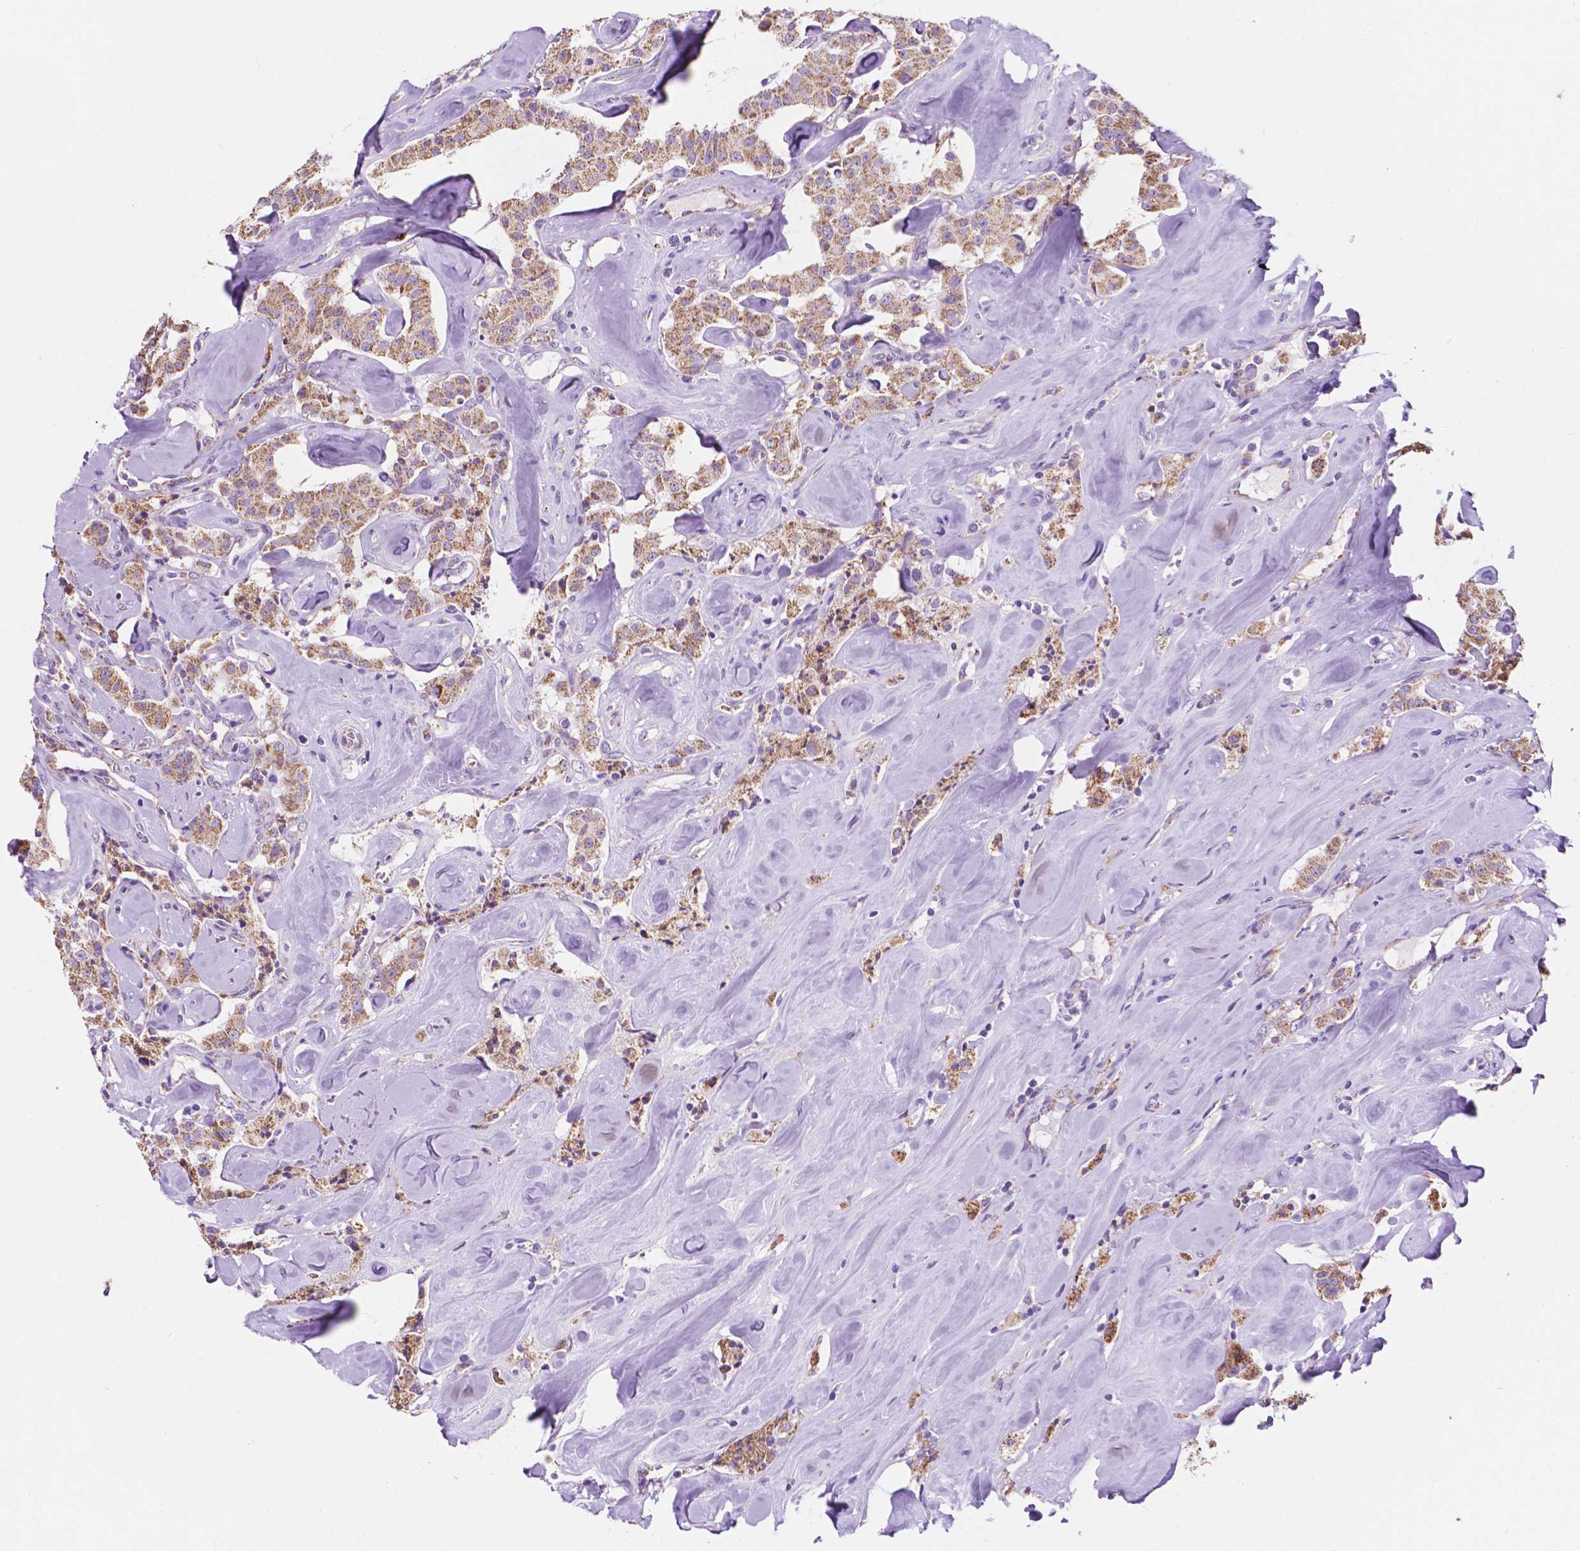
{"staining": {"intensity": "weak", "quantity": ">75%", "location": "cytoplasmic/membranous"}, "tissue": "carcinoid", "cell_type": "Tumor cells", "image_type": "cancer", "snomed": [{"axis": "morphology", "description": "Carcinoid, malignant, NOS"}, {"axis": "topography", "description": "Pancreas"}], "caption": "High-power microscopy captured an immunohistochemistry image of carcinoid (malignant), revealing weak cytoplasmic/membranous staining in about >75% of tumor cells.", "gene": "TRPV5", "patient": {"sex": "male", "age": 41}}